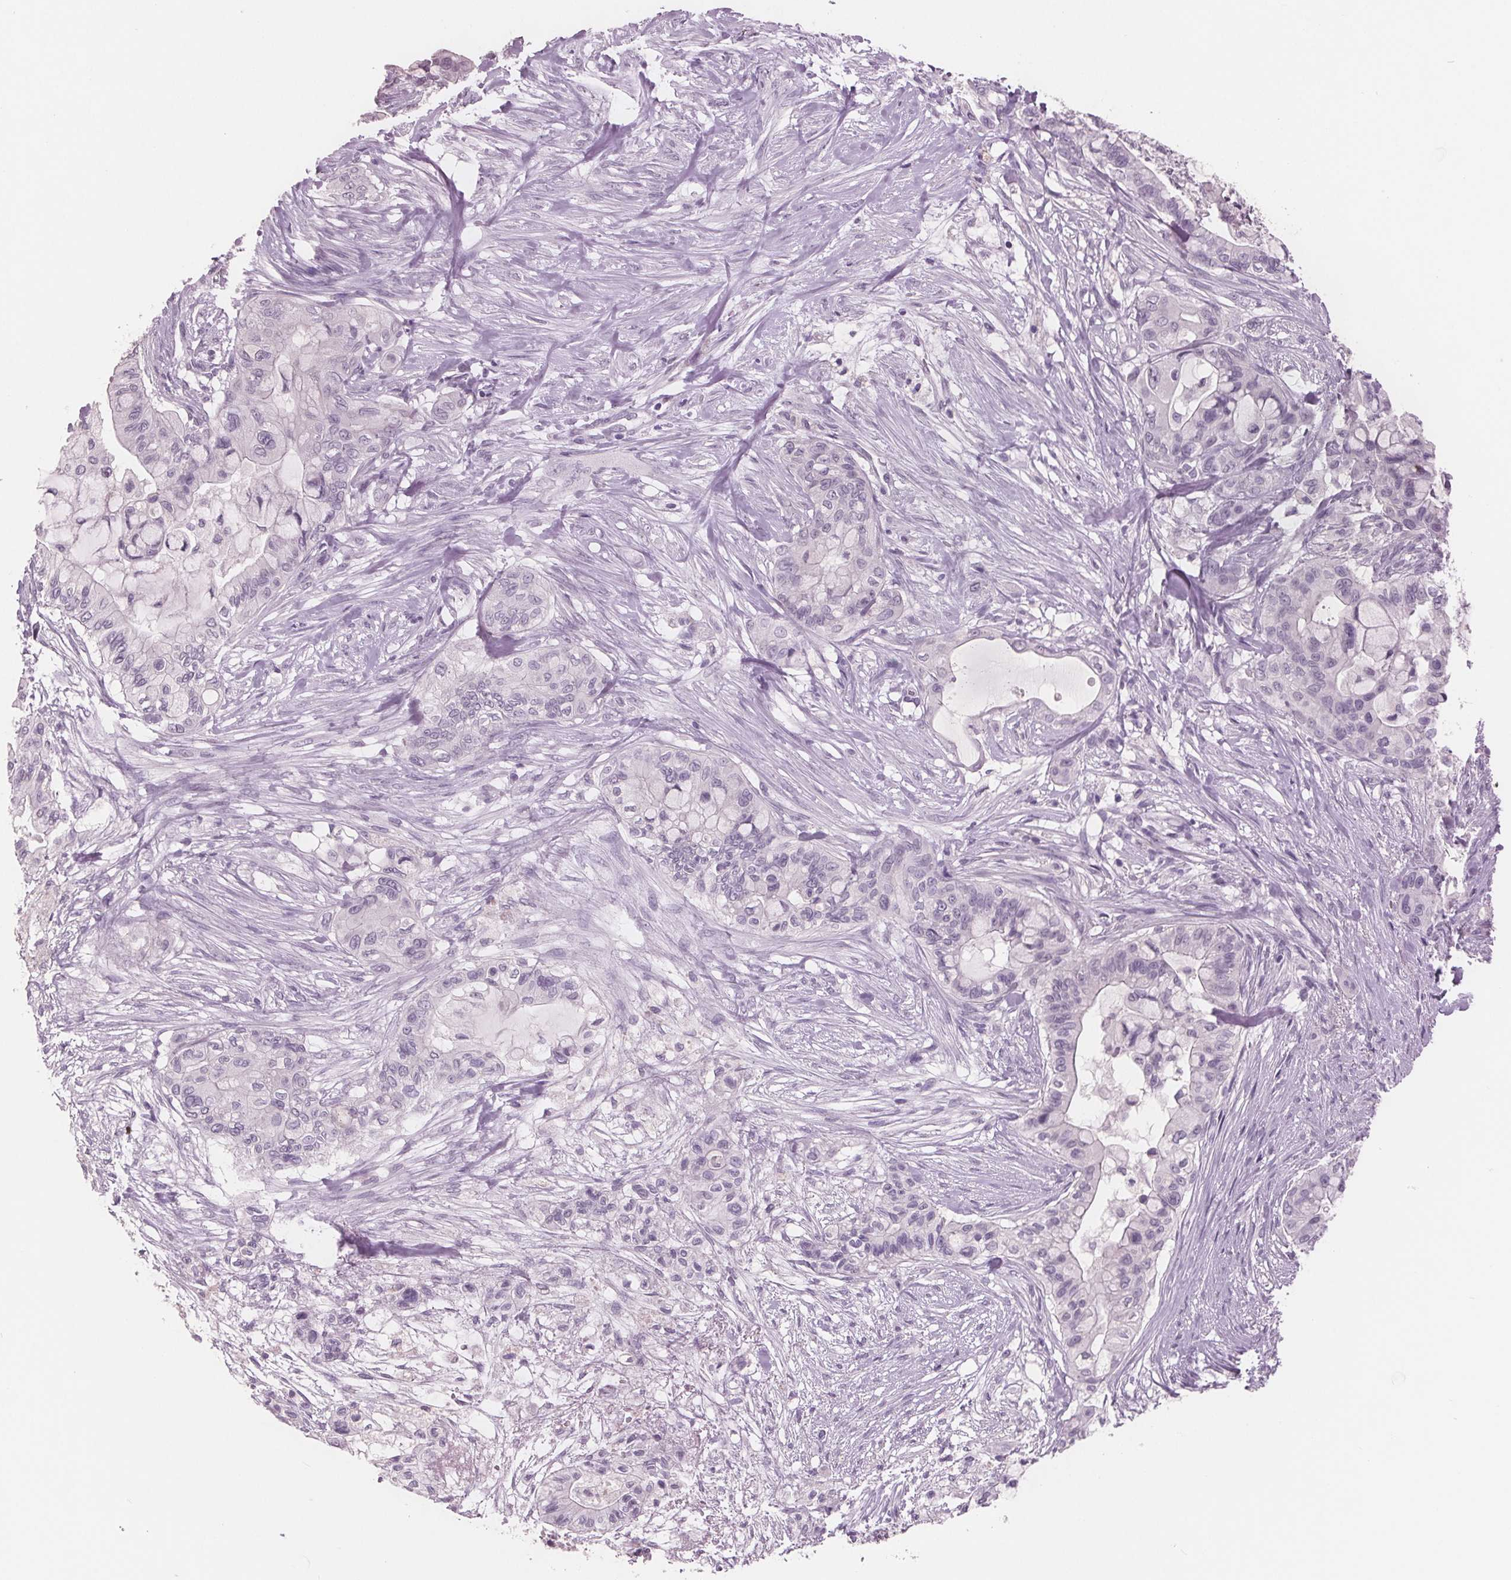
{"staining": {"intensity": "negative", "quantity": "none", "location": "none"}, "tissue": "pancreatic cancer", "cell_type": "Tumor cells", "image_type": "cancer", "snomed": [{"axis": "morphology", "description": "Adenocarcinoma, NOS"}, {"axis": "topography", "description": "Pancreas"}], "caption": "DAB immunohistochemical staining of pancreatic cancer demonstrates no significant positivity in tumor cells. (DAB immunohistochemistry visualized using brightfield microscopy, high magnification).", "gene": "AMBP", "patient": {"sex": "male", "age": 71}}